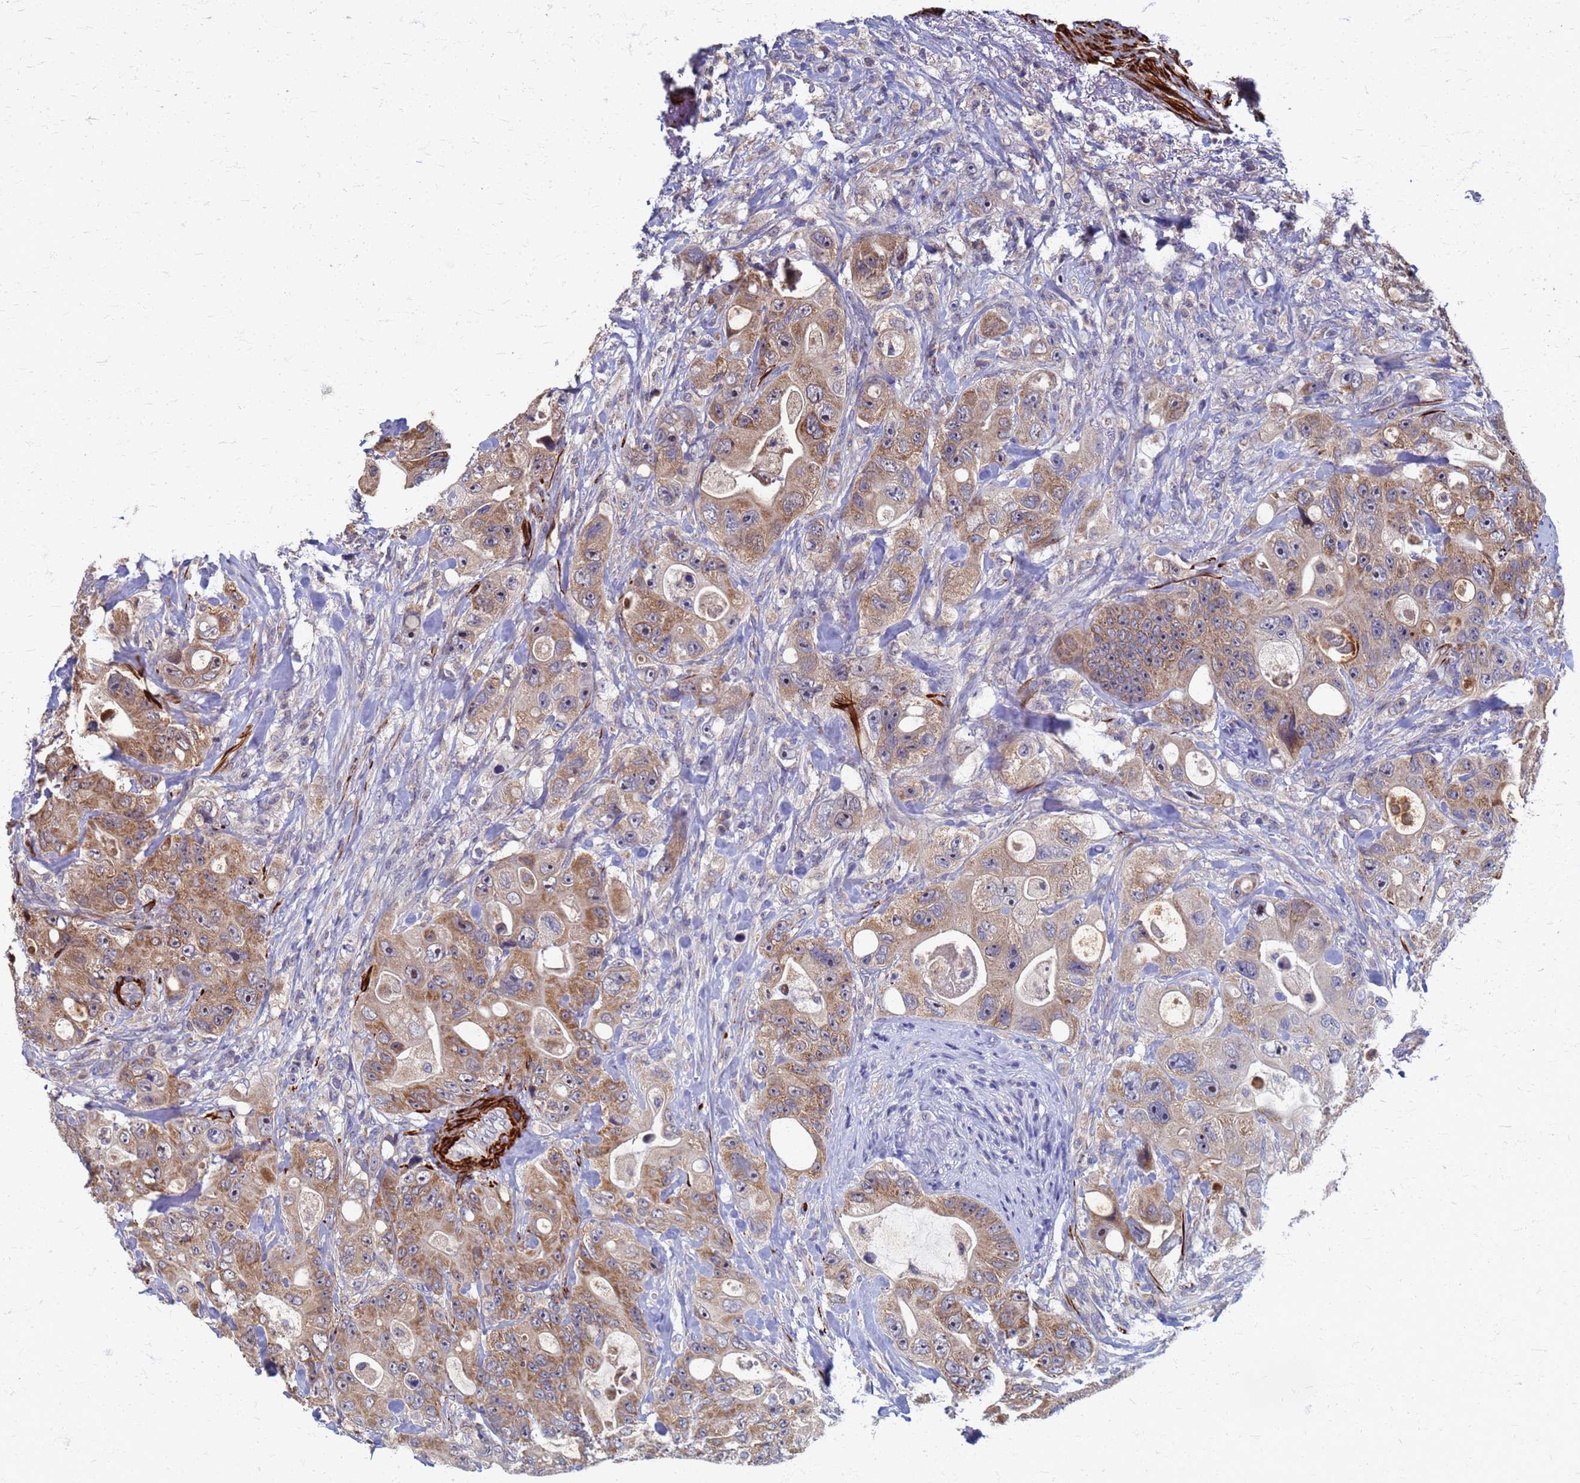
{"staining": {"intensity": "moderate", "quantity": ">75%", "location": "cytoplasmic/membranous"}, "tissue": "colorectal cancer", "cell_type": "Tumor cells", "image_type": "cancer", "snomed": [{"axis": "morphology", "description": "Adenocarcinoma, NOS"}, {"axis": "topography", "description": "Colon"}], "caption": "The immunohistochemical stain shows moderate cytoplasmic/membranous staining in tumor cells of colorectal cancer tissue.", "gene": "ATPAF1", "patient": {"sex": "female", "age": 46}}